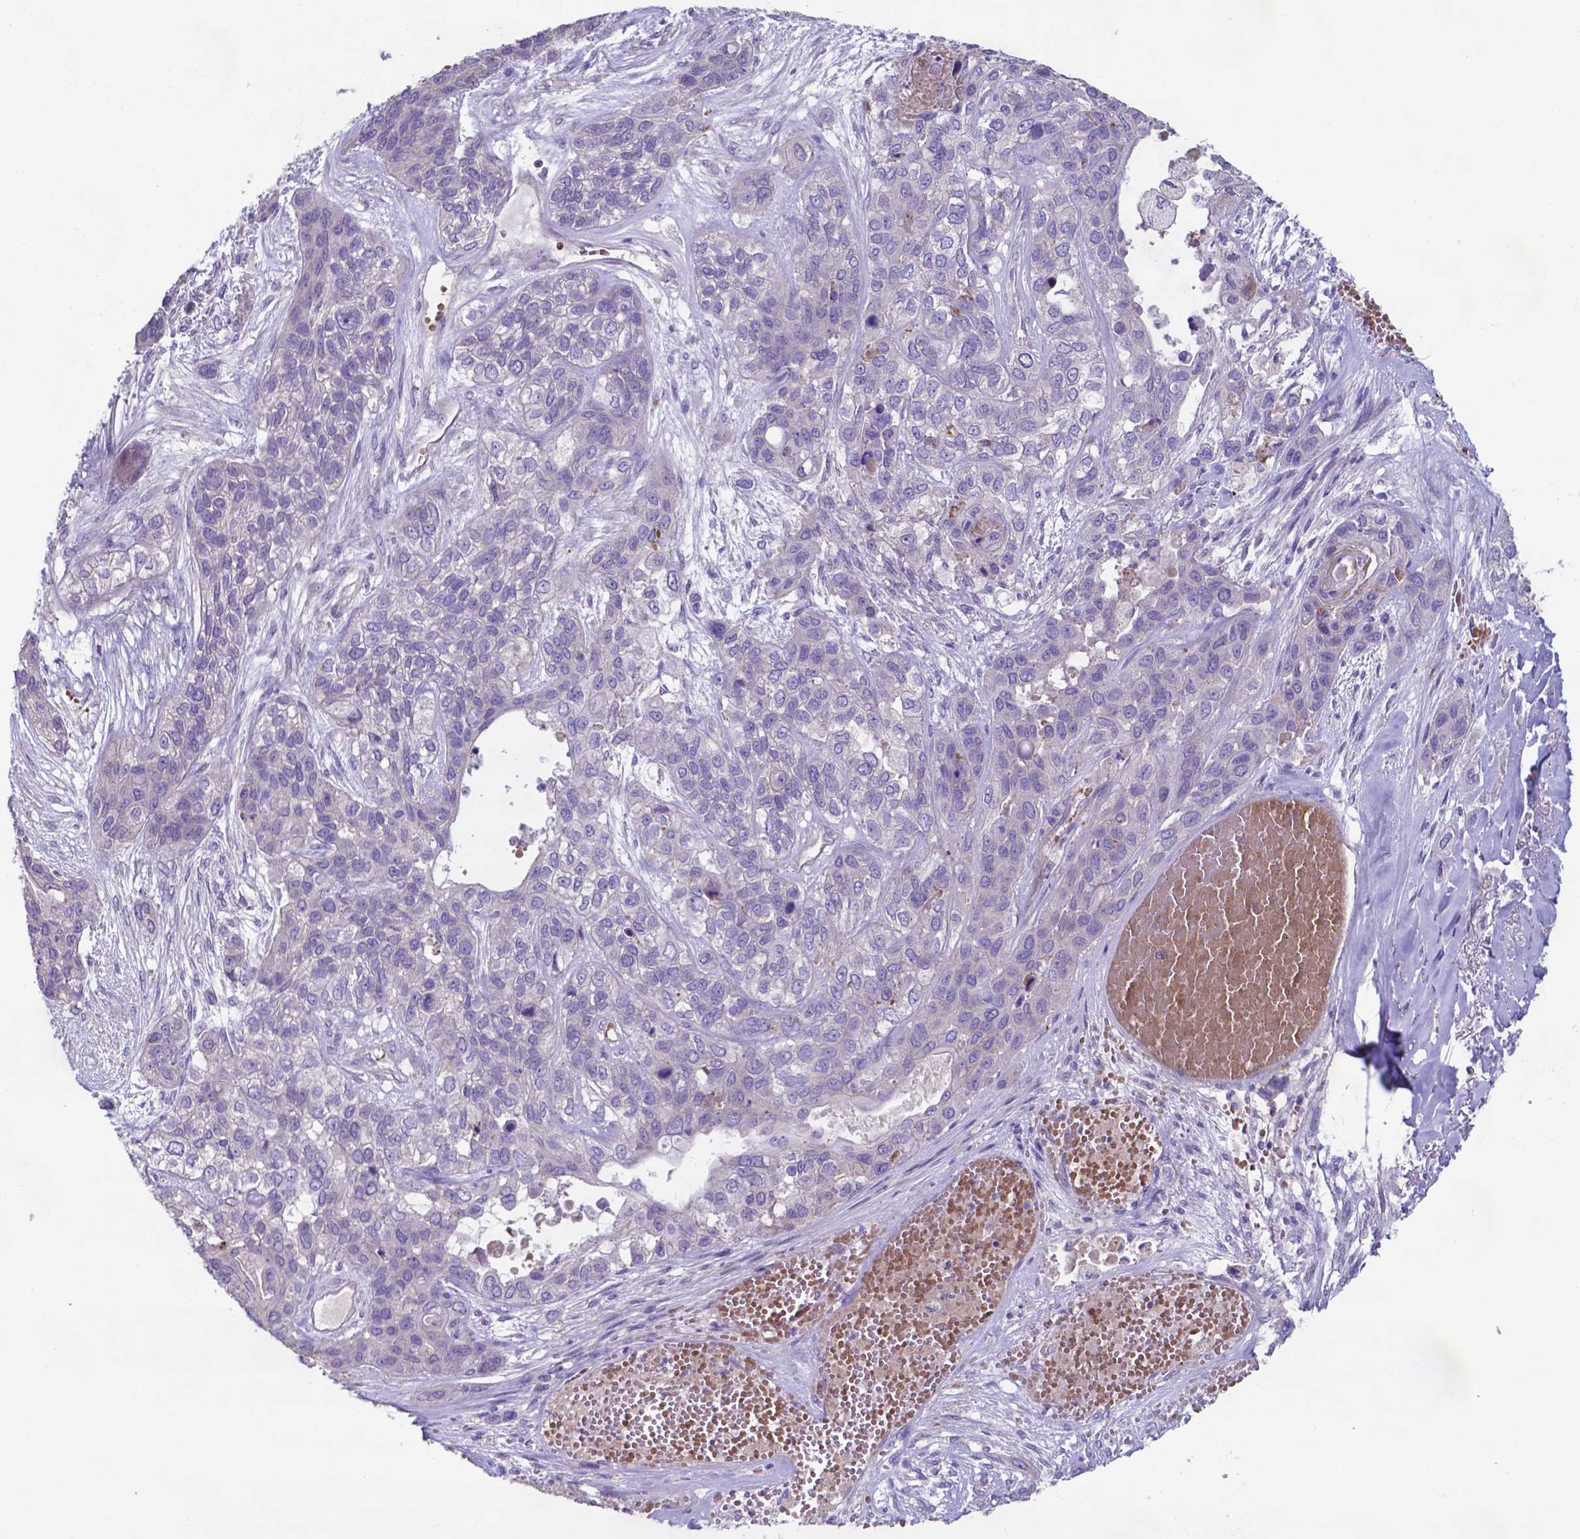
{"staining": {"intensity": "negative", "quantity": "none", "location": "none"}, "tissue": "lung cancer", "cell_type": "Tumor cells", "image_type": "cancer", "snomed": [{"axis": "morphology", "description": "Squamous cell carcinoma, NOS"}, {"axis": "topography", "description": "Lung"}], "caption": "IHC histopathology image of neoplastic tissue: lung cancer stained with DAB (3,3'-diaminobenzidine) reveals no significant protein expression in tumor cells.", "gene": "TYRO3", "patient": {"sex": "female", "age": 70}}